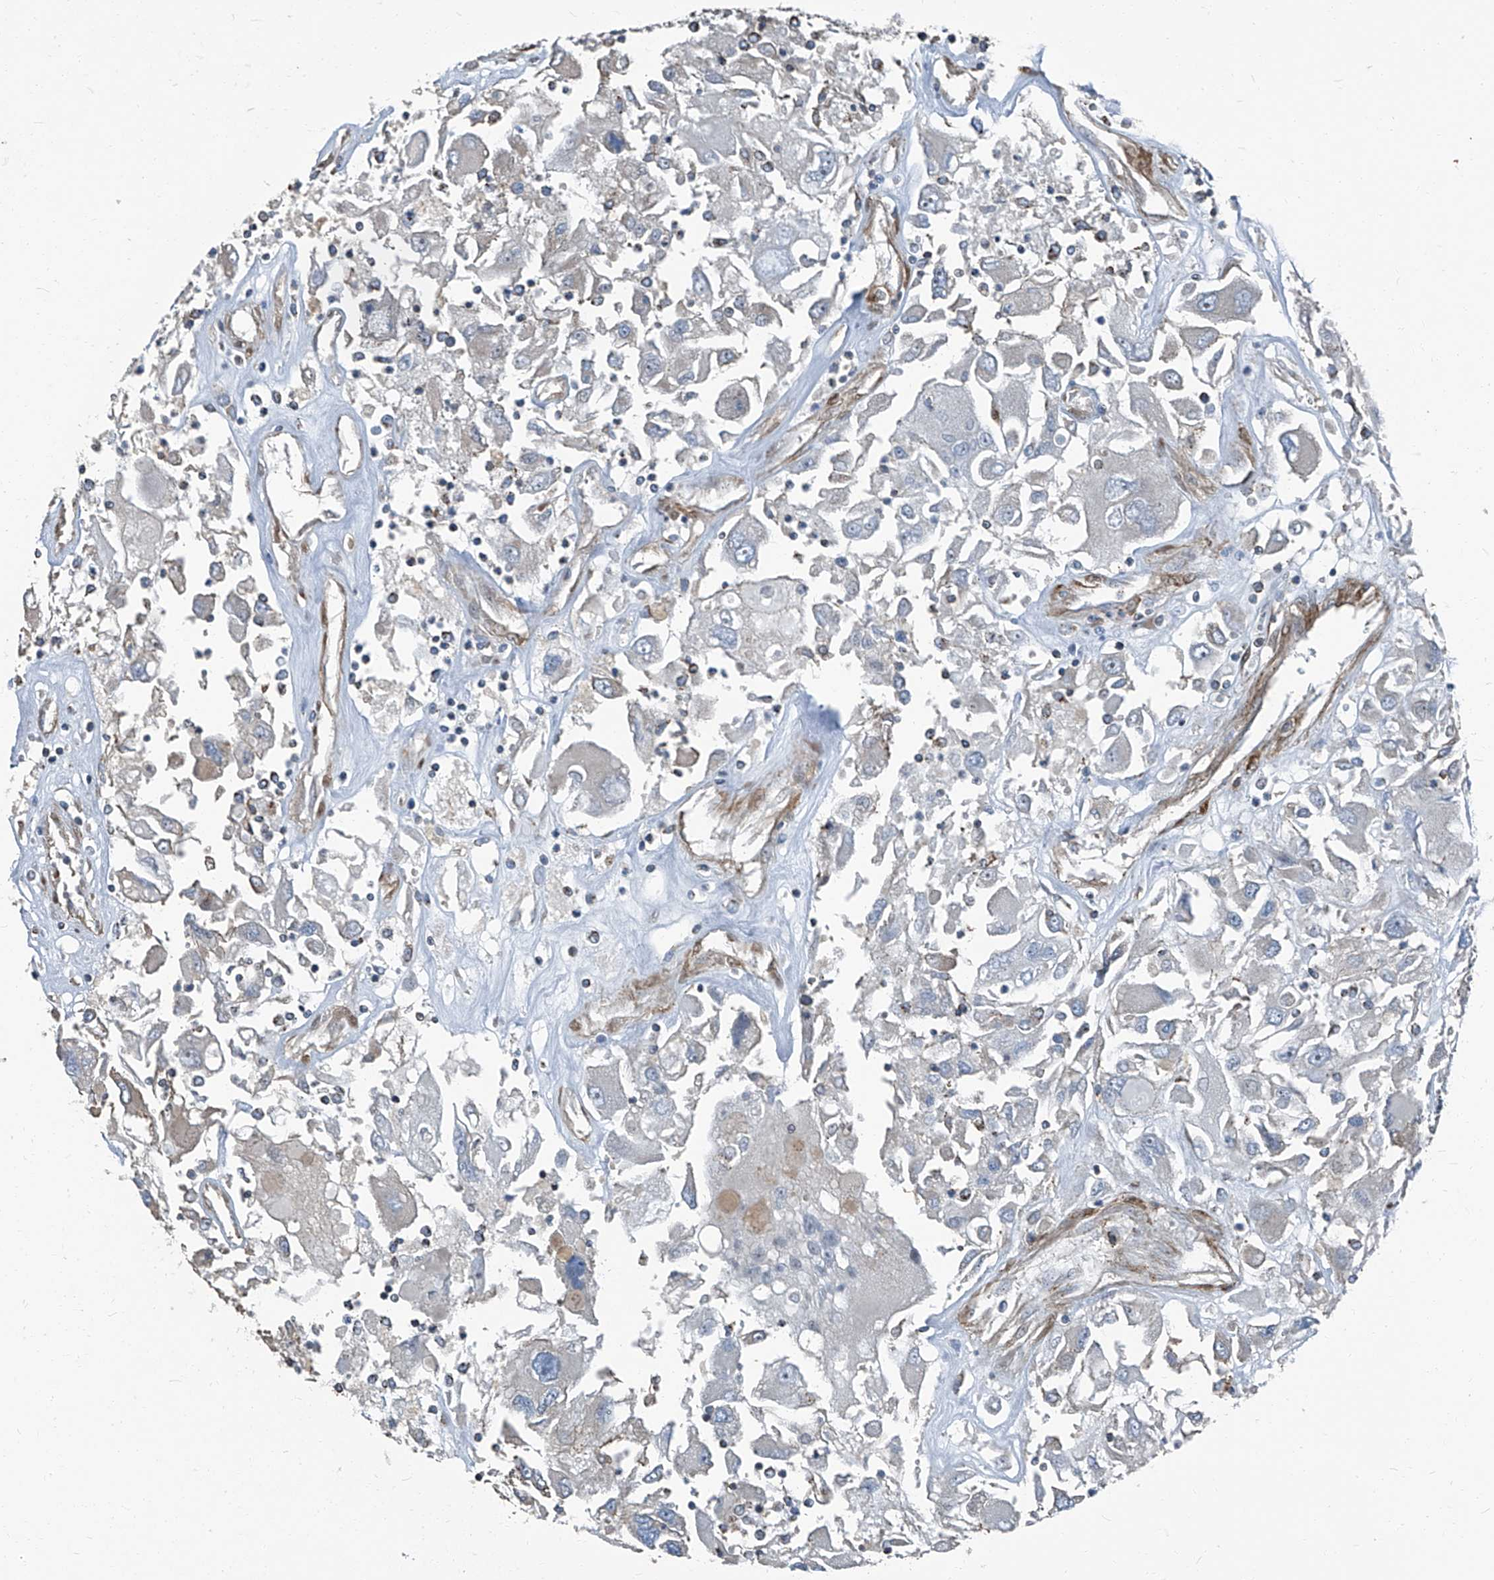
{"staining": {"intensity": "negative", "quantity": "none", "location": "none"}, "tissue": "renal cancer", "cell_type": "Tumor cells", "image_type": "cancer", "snomed": [{"axis": "morphology", "description": "Adenocarcinoma, NOS"}, {"axis": "topography", "description": "Kidney"}], "caption": "An immunohistochemistry (IHC) histopathology image of adenocarcinoma (renal) is shown. There is no staining in tumor cells of adenocarcinoma (renal).", "gene": "SEPTIN7", "patient": {"sex": "female", "age": 52}}